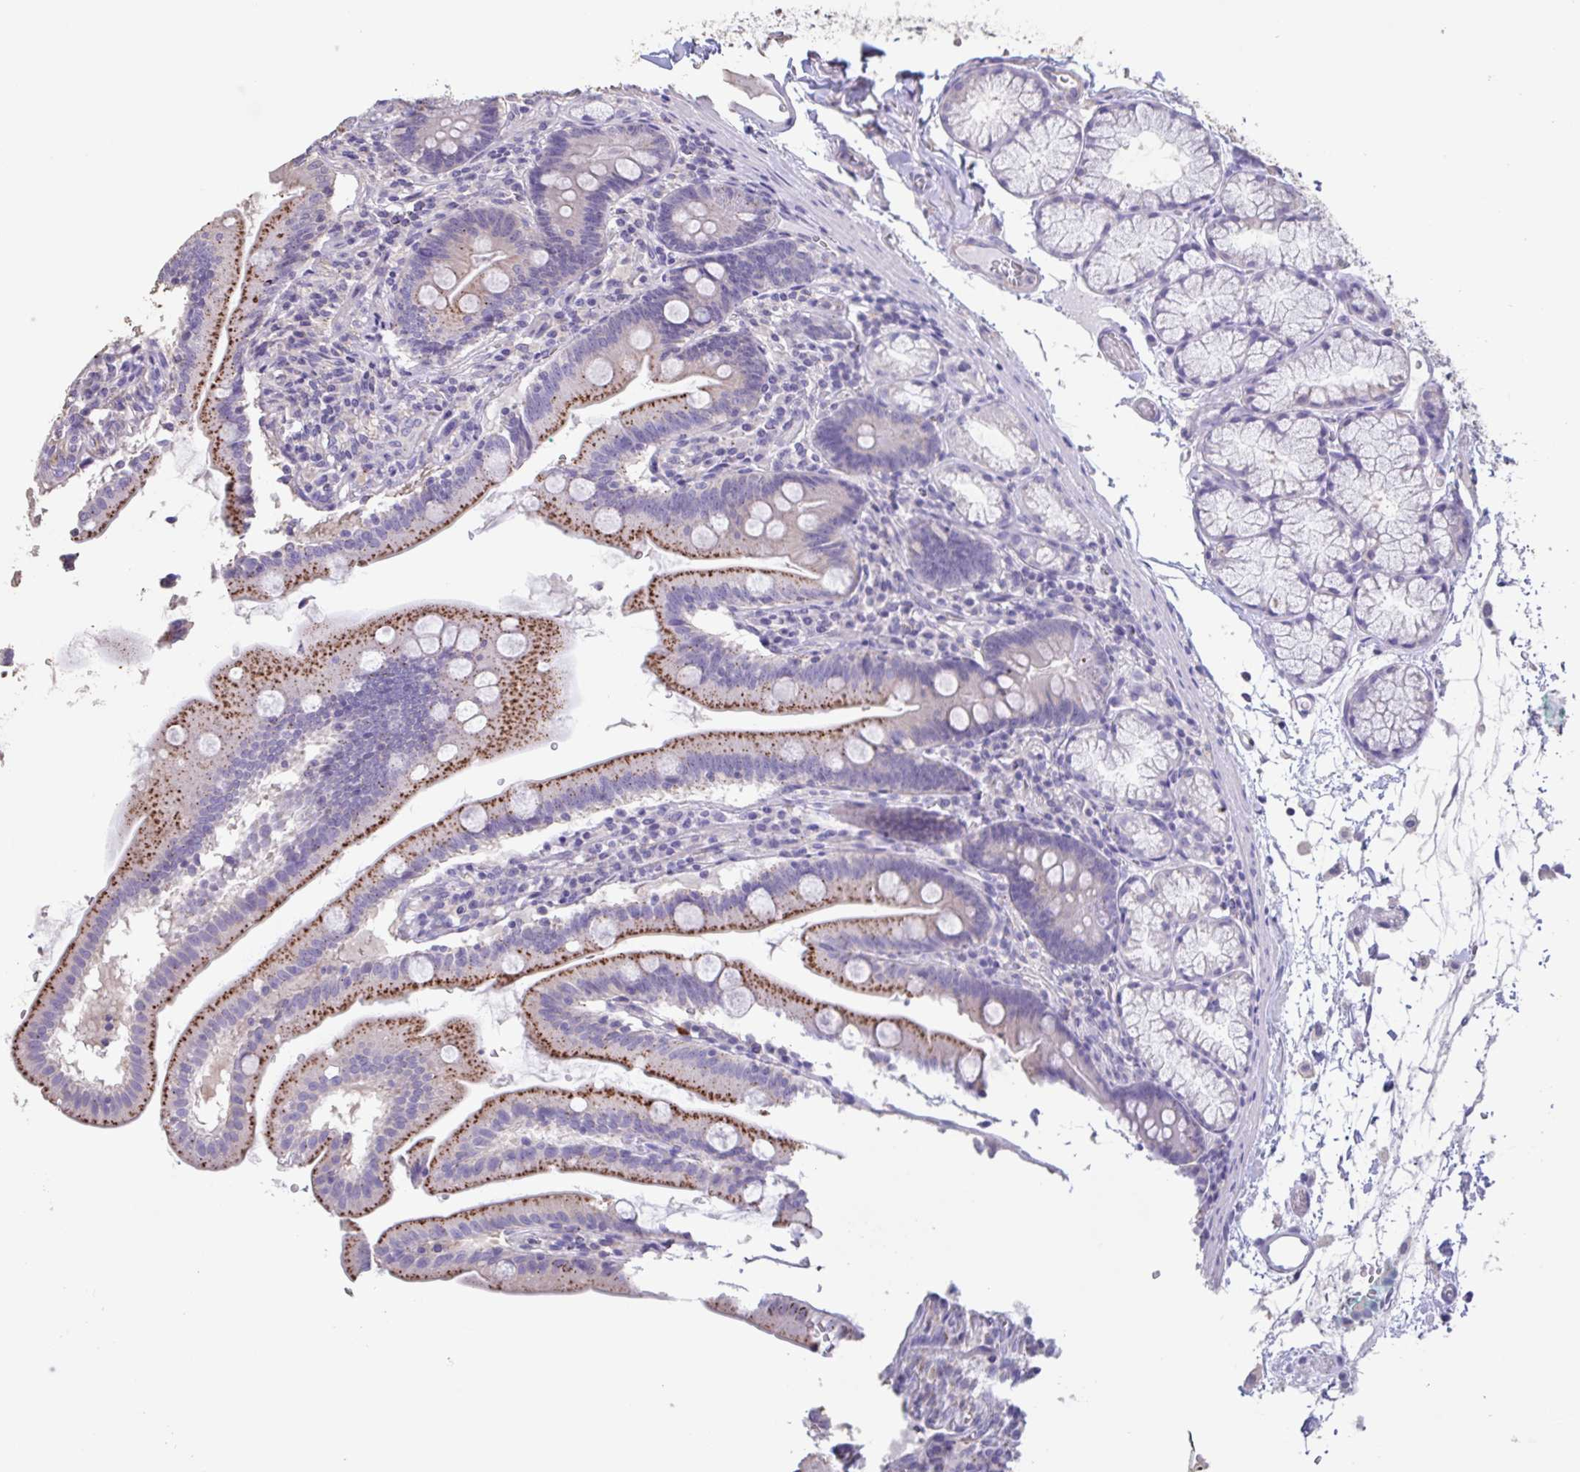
{"staining": {"intensity": "strong", "quantity": ">75%", "location": "cytoplasmic/membranous"}, "tissue": "duodenum", "cell_type": "Glandular cells", "image_type": "normal", "snomed": [{"axis": "morphology", "description": "Normal tissue, NOS"}, {"axis": "topography", "description": "Duodenum"}], "caption": "An immunohistochemistry histopathology image of benign tissue is shown. Protein staining in brown highlights strong cytoplasmic/membranous positivity in duodenum within glandular cells.", "gene": "CHMP5", "patient": {"sex": "female", "age": 67}}